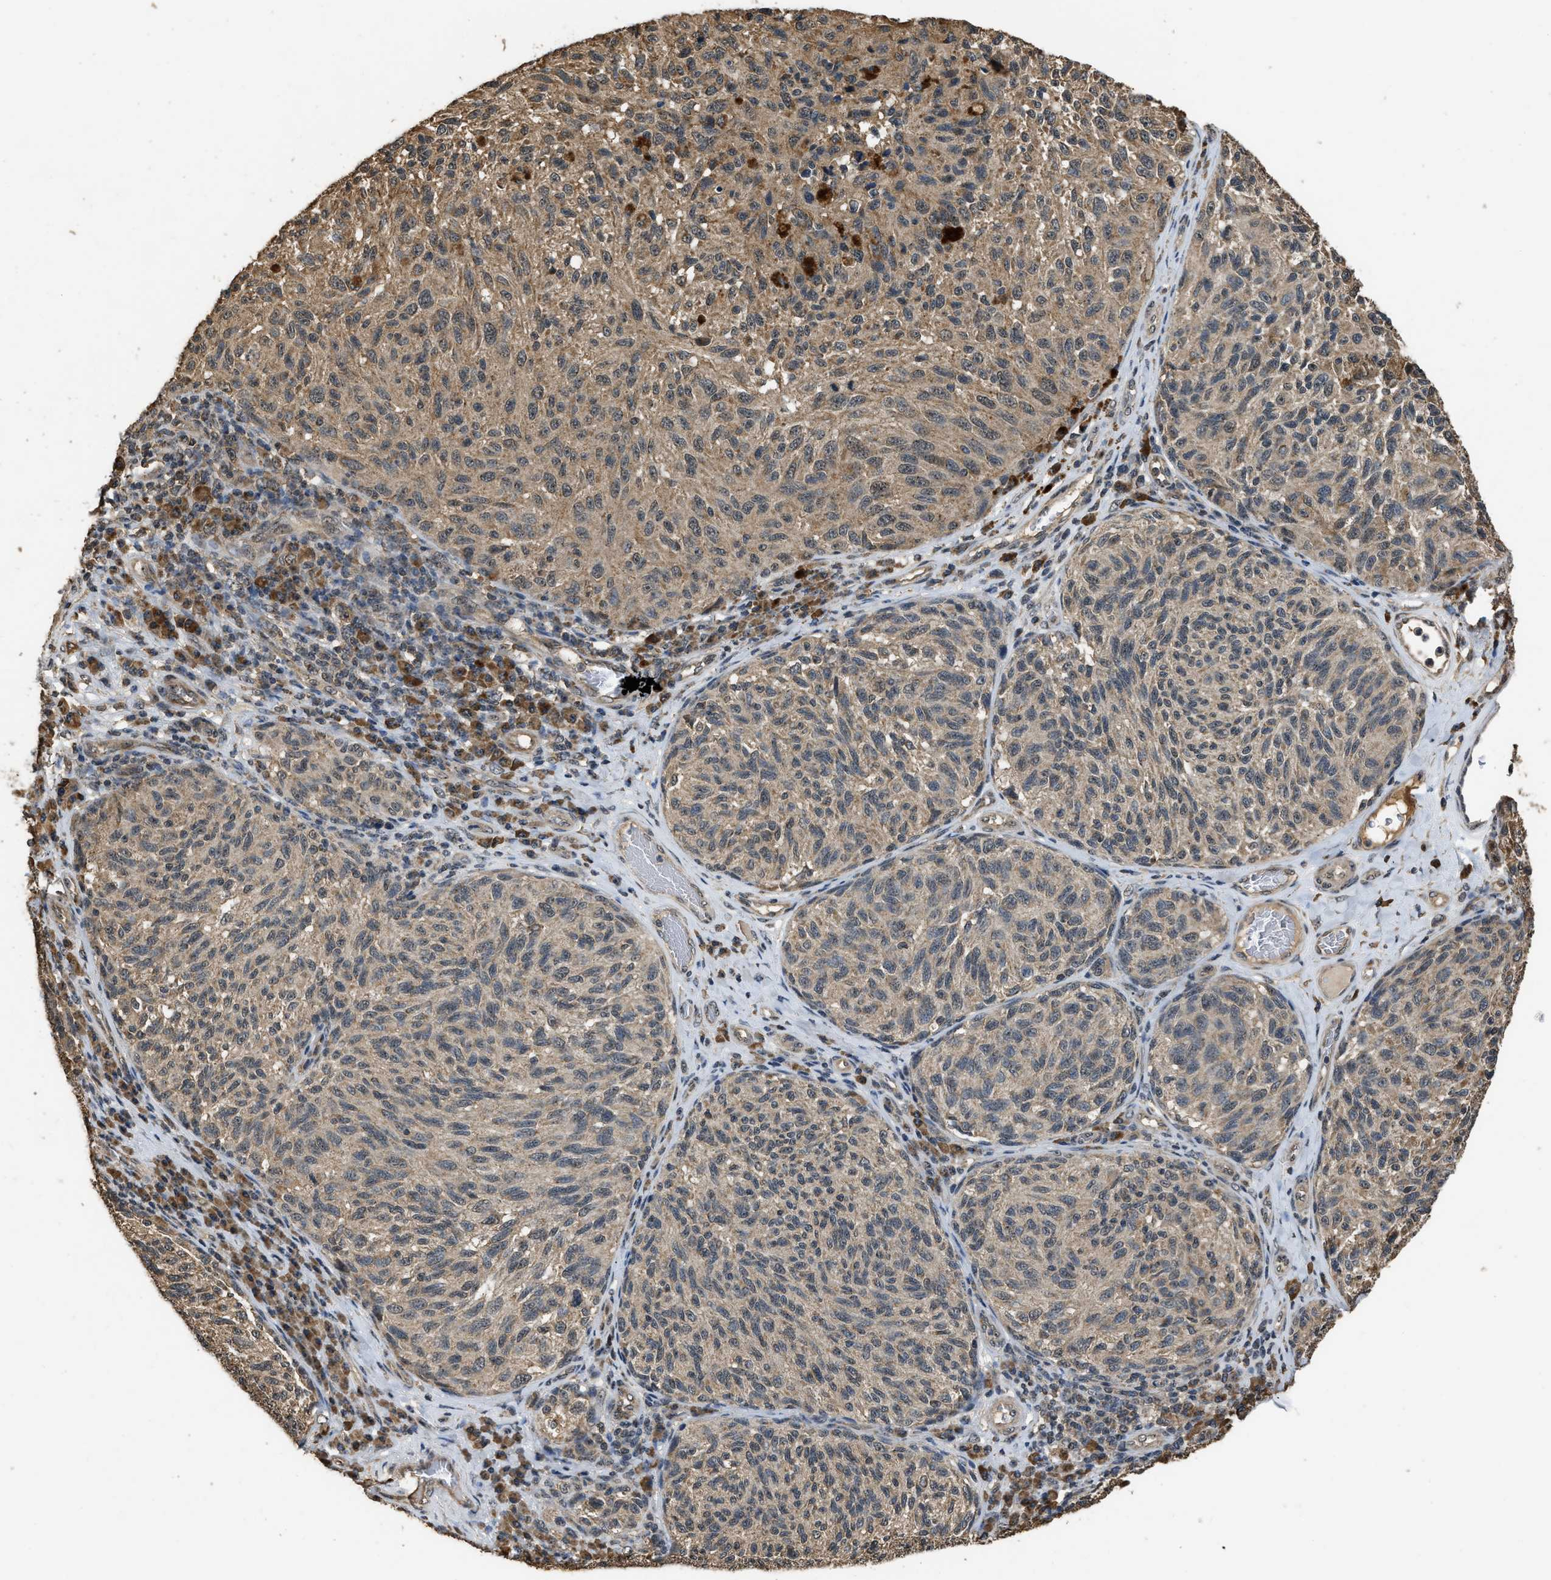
{"staining": {"intensity": "moderate", "quantity": ">75%", "location": "cytoplasmic/membranous"}, "tissue": "melanoma", "cell_type": "Tumor cells", "image_type": "cancer", "snomed": [{"axis": "morphology", "description": "Malignant melanoma, NOS"}, {"axis": "topography", "description": "Skin"}], "caption": "Melanoma tissue shows moderate cytoplasmic/membranous staining in about >75% of tumor cells", "gene": "DENND6B", "patient": {"sex": "female", "age": 73}}